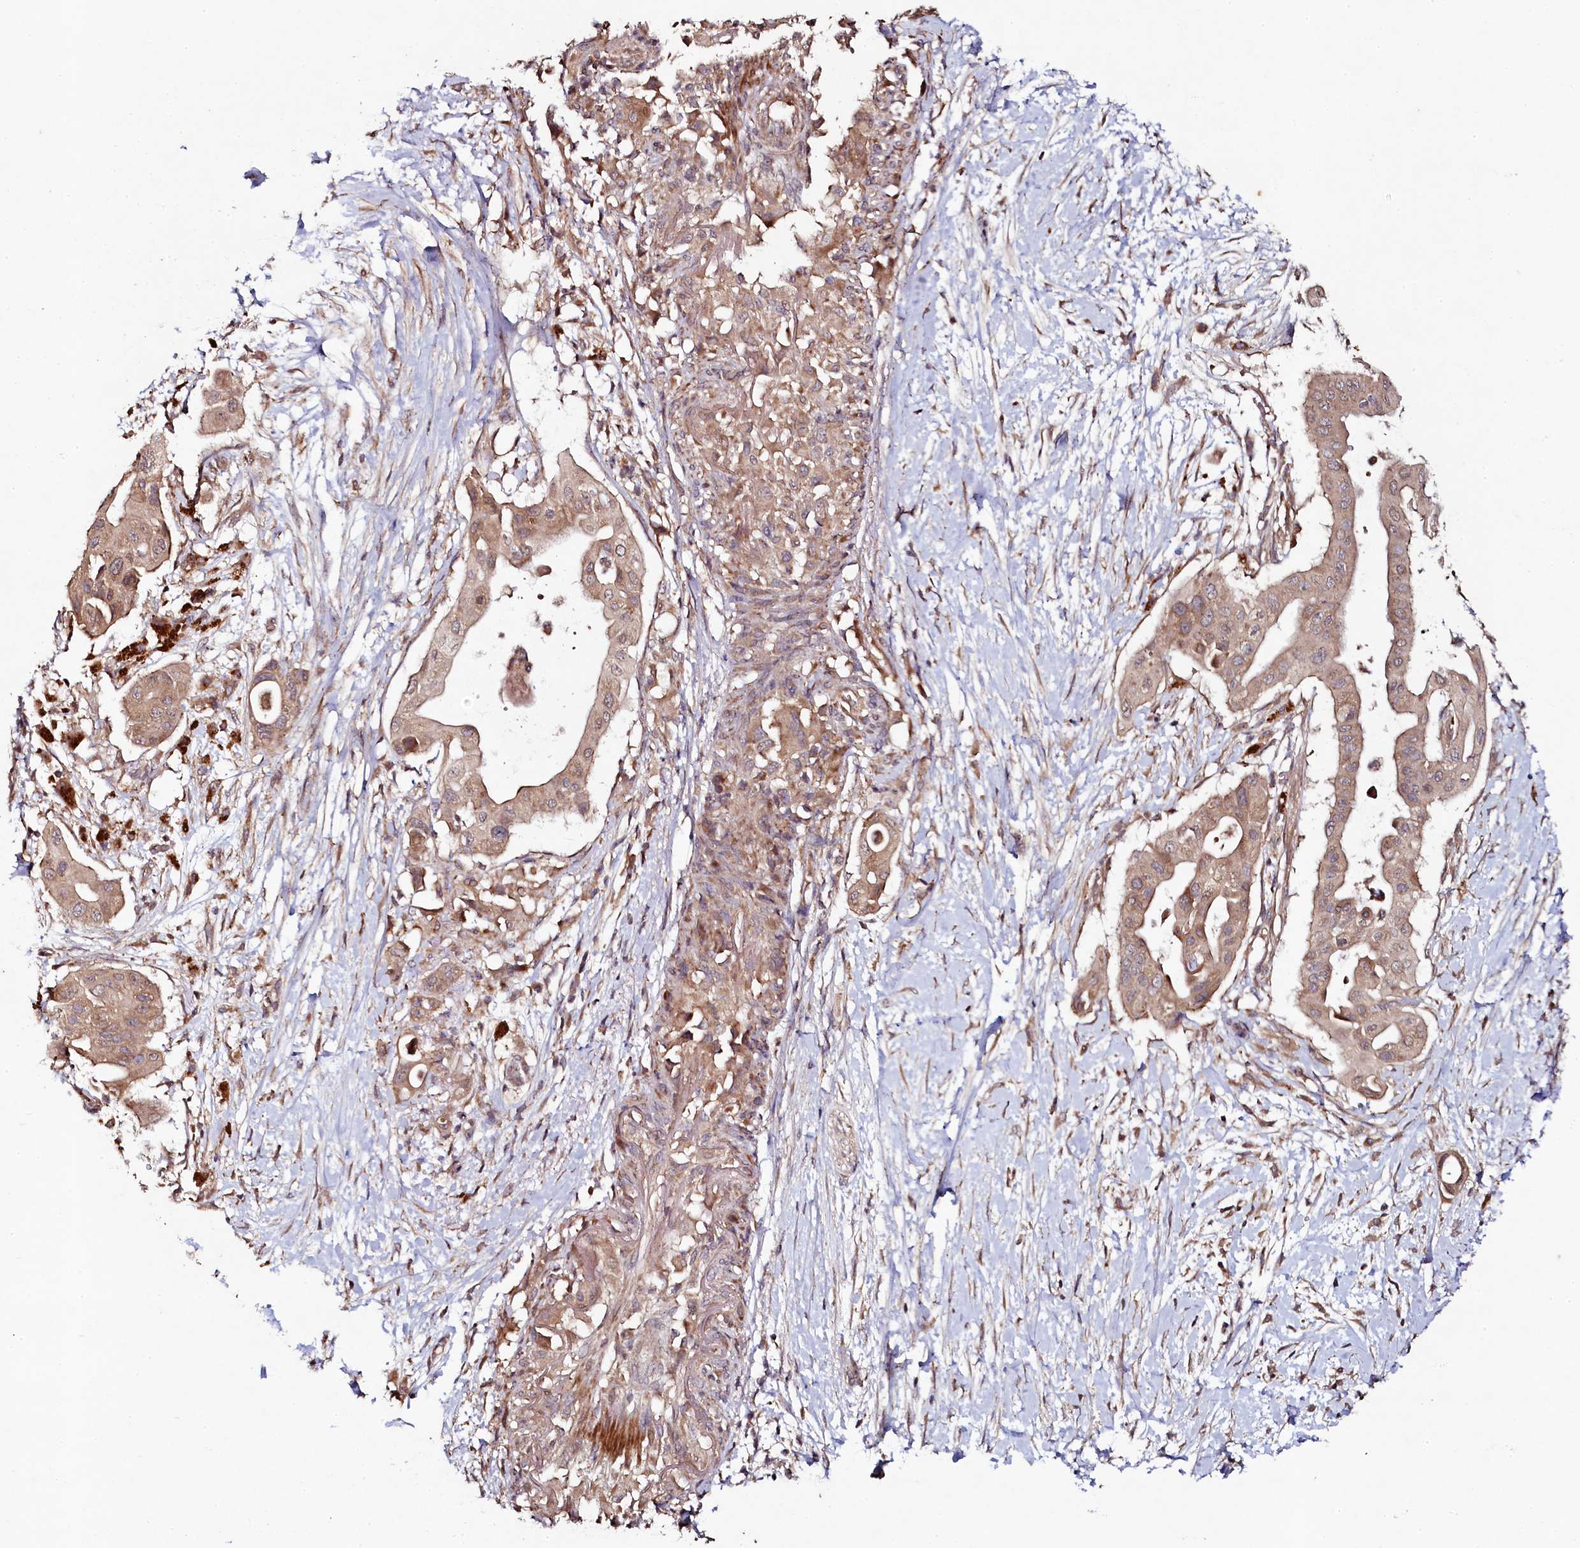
{"staining": {"intensity": "moderate", "quantity": ">75%", "location": "cytoplasmic/membranous"}, "tissue": "pancreatic cancer", "cell_type": "Tumor cells", "image_type": "cancer", "snomed": [{"axis": "morphology", "description": "Adenocarcinoma, NOS"}, {"axis": "topography", "description": "Pancreas"}], "caption": "Human adenocarcinoma (pancreatic) stained with a brown dye shows moderate cytoplasmic/membranous positive expression in about >75% of tumor cells.", "gene": "SEC24C", "patient": {"sex": "male", "age": 68}}